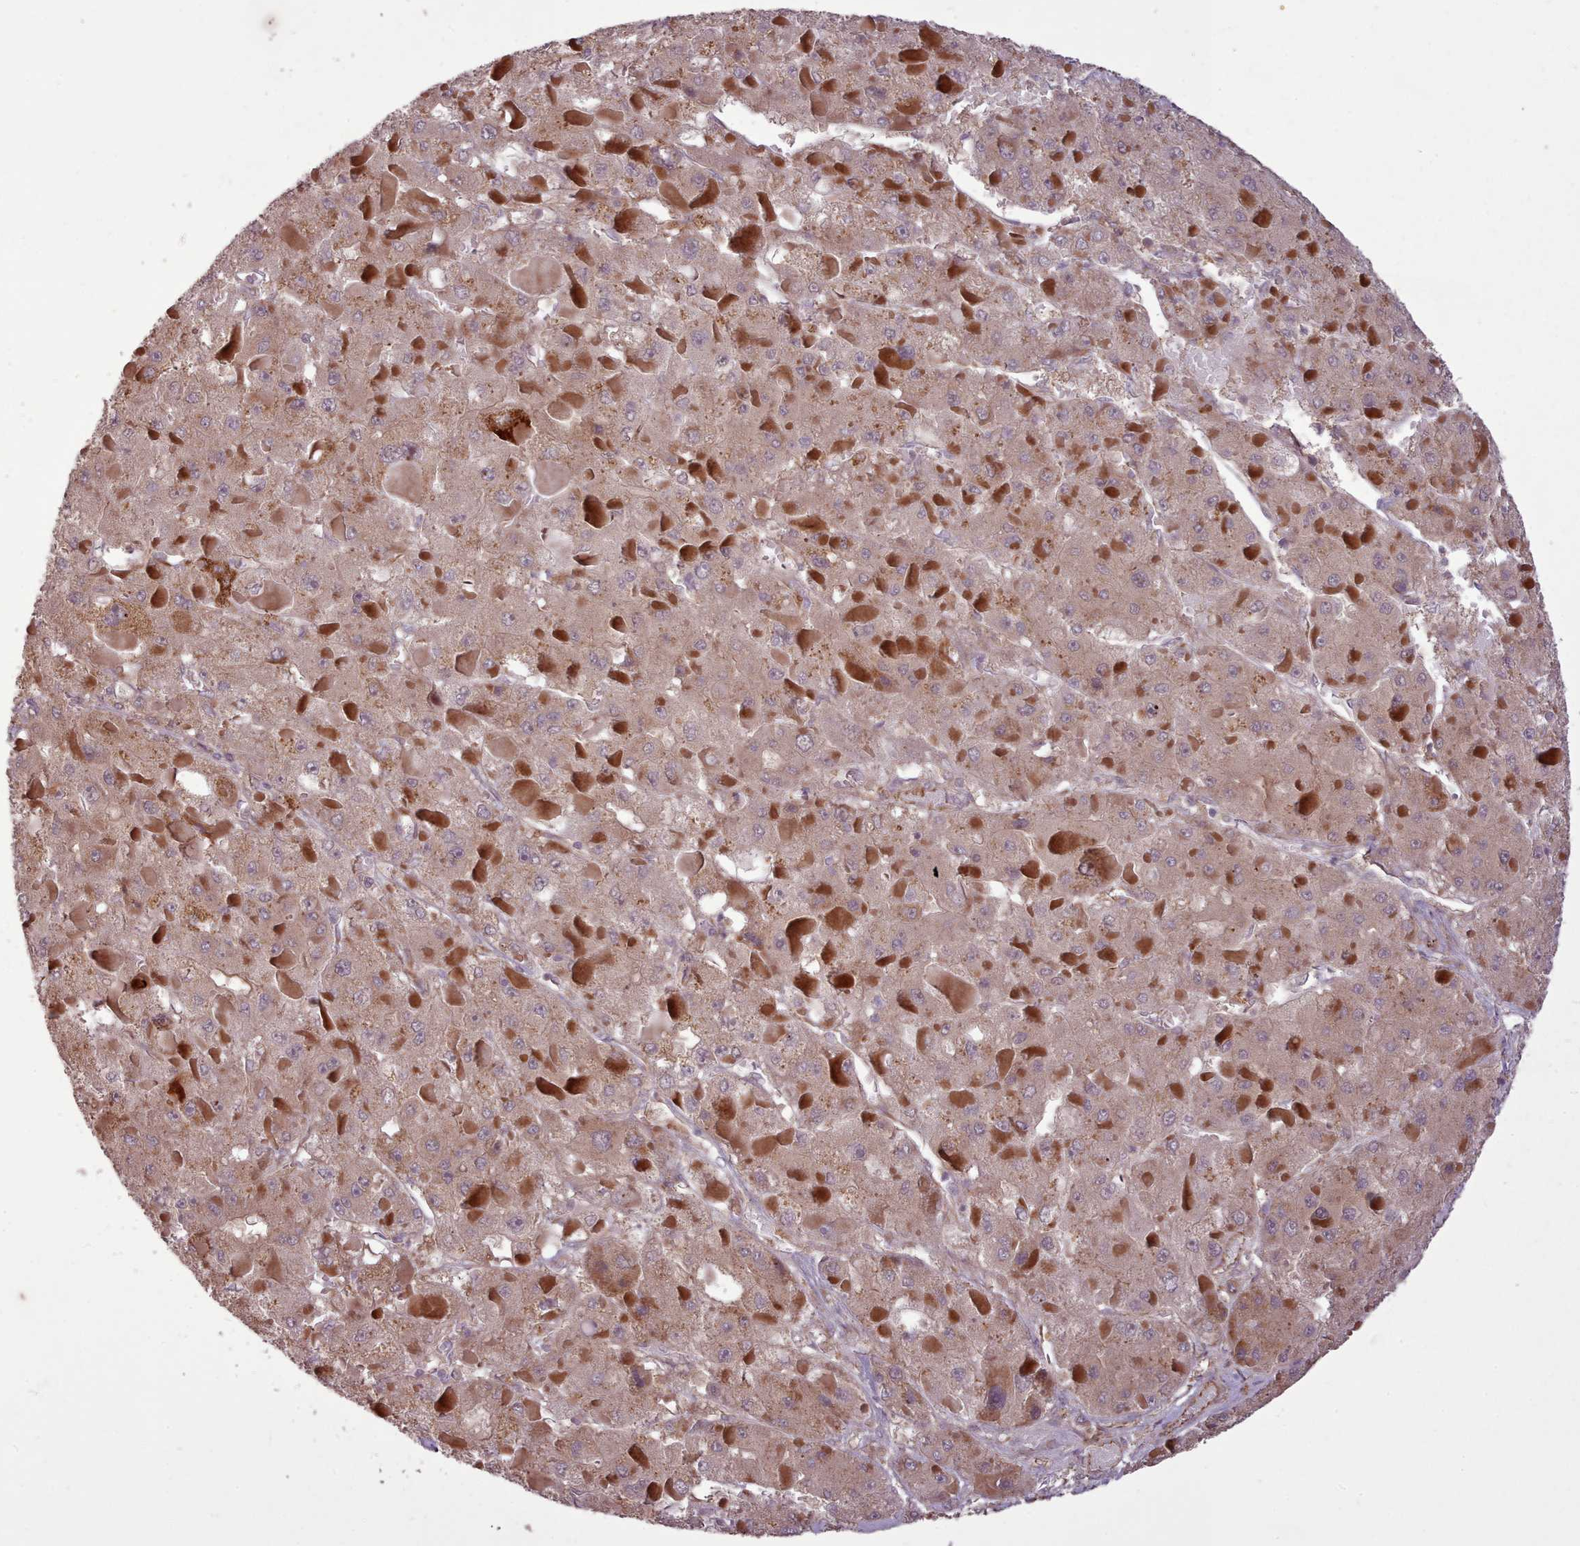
{"staining": {"intensity": "negative", "quantity": "none", "location": "none"}, "tissue": "liver cancer", "cell_type": "Tumor cells", "image_type": "cancer", "snomed": [{"axis": "morphology", "description": "Carcinoma, Hepatocellular, NOS"}, {"axis": "topography", "description": "Liver"}], "caption": "Tumor cells show no significant positivity in liver cancer. (DAB (3,3'-diaminobenzidine) immunohistochemistry, high magnification).", "gene": "GBGT1", "patient": {"sex": "female", "age": 73}}